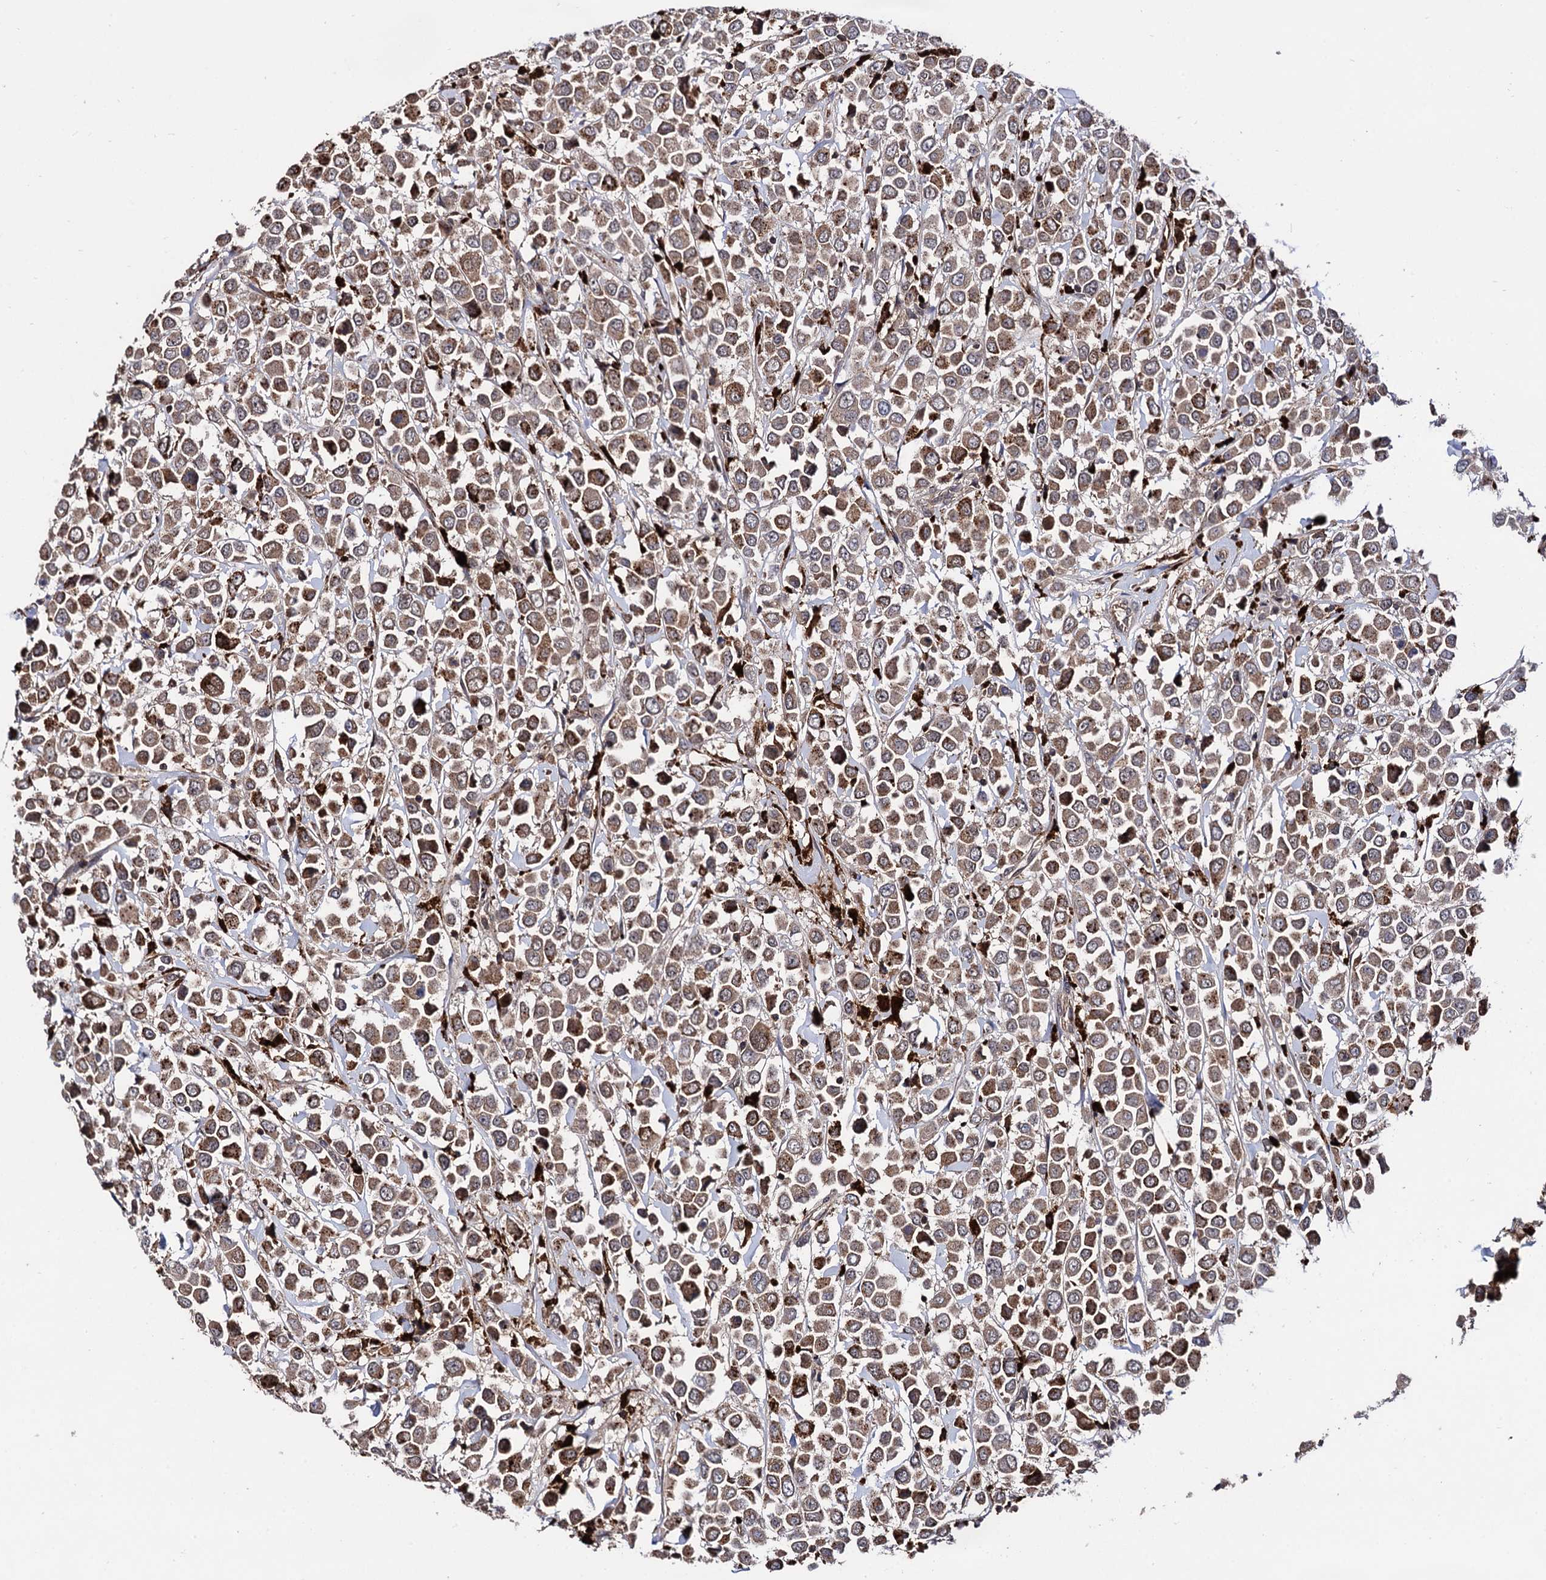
{"staining": {"intensity": "moderate", "quantity": ">75%", "location": "cytoplasmic/membranous"}, "tissue": "breast cancer", "cell_type": "Tumor cells", "image_type": "cancer", "snomed": [{"axis": "morphology", "description": "Duct carcinoma"}, {"axis": "topography", "description": "Breast"}], "caption": "This micrograph shows immunohistochemistry staining of breast invasive ductal carcinoma, with medium moderate cytoplasmic/membranous positivity in approximately >75% of tumor cells.", "gene": "MICAL2", "patient": {"sex": "female", "age": 61}}